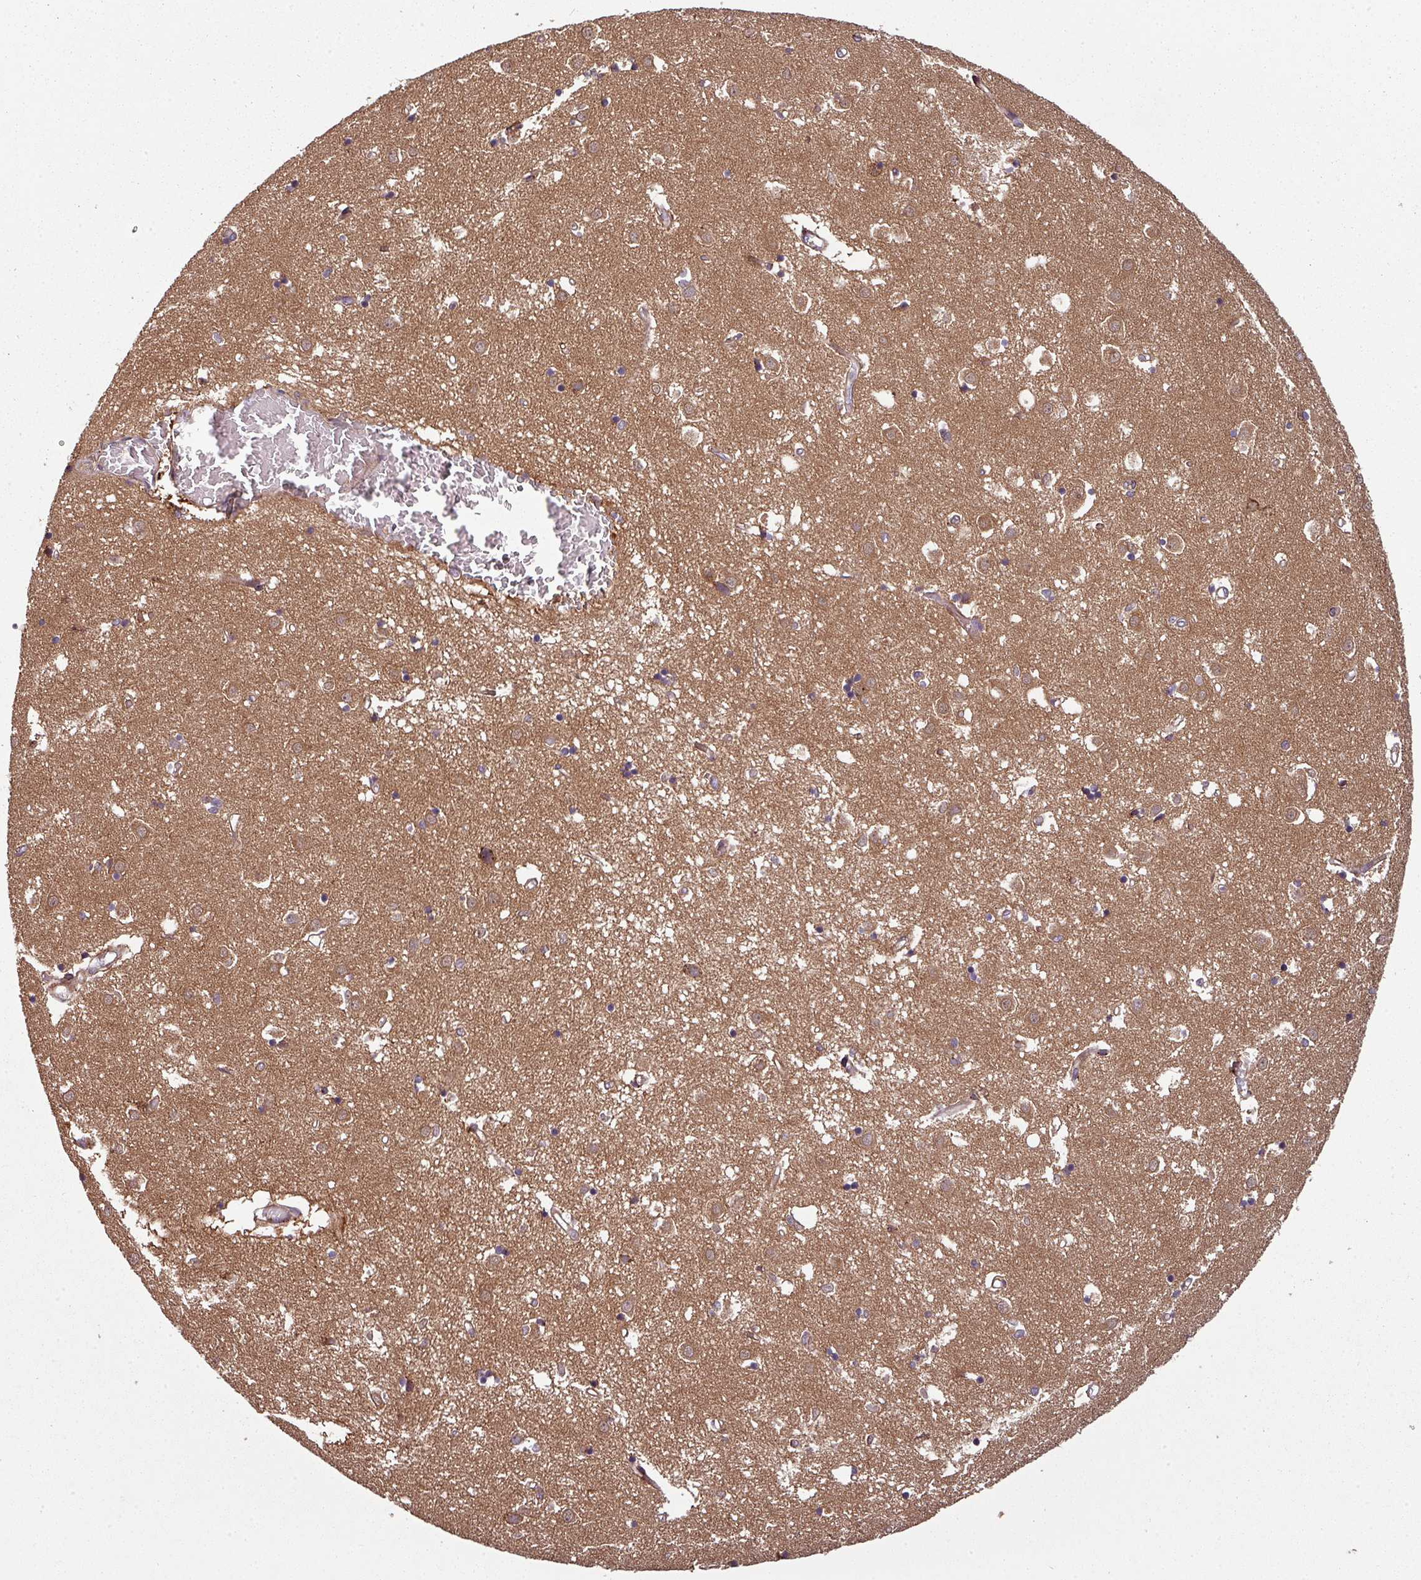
{"staining": {"intensity": "weak", "quantity": "<25%", "location": "cytoplasmic/membranous"}, "tissue": "caudate", "cell_type": "Glial cells", "image_type": "normal", "snomed": [{"axis": "morphology", "description": "Normal tissue, NOS"}, {"axis": "topography", "description": "Lateral ventricle wall"}], "caption": "Immunohistochemistry (IHC) image of benign caudate stained for a protein (brown), which demonstrates no expression in glial cells.", "gene": "GSKIP", "patient": {"sex": "male", "age": 70}}